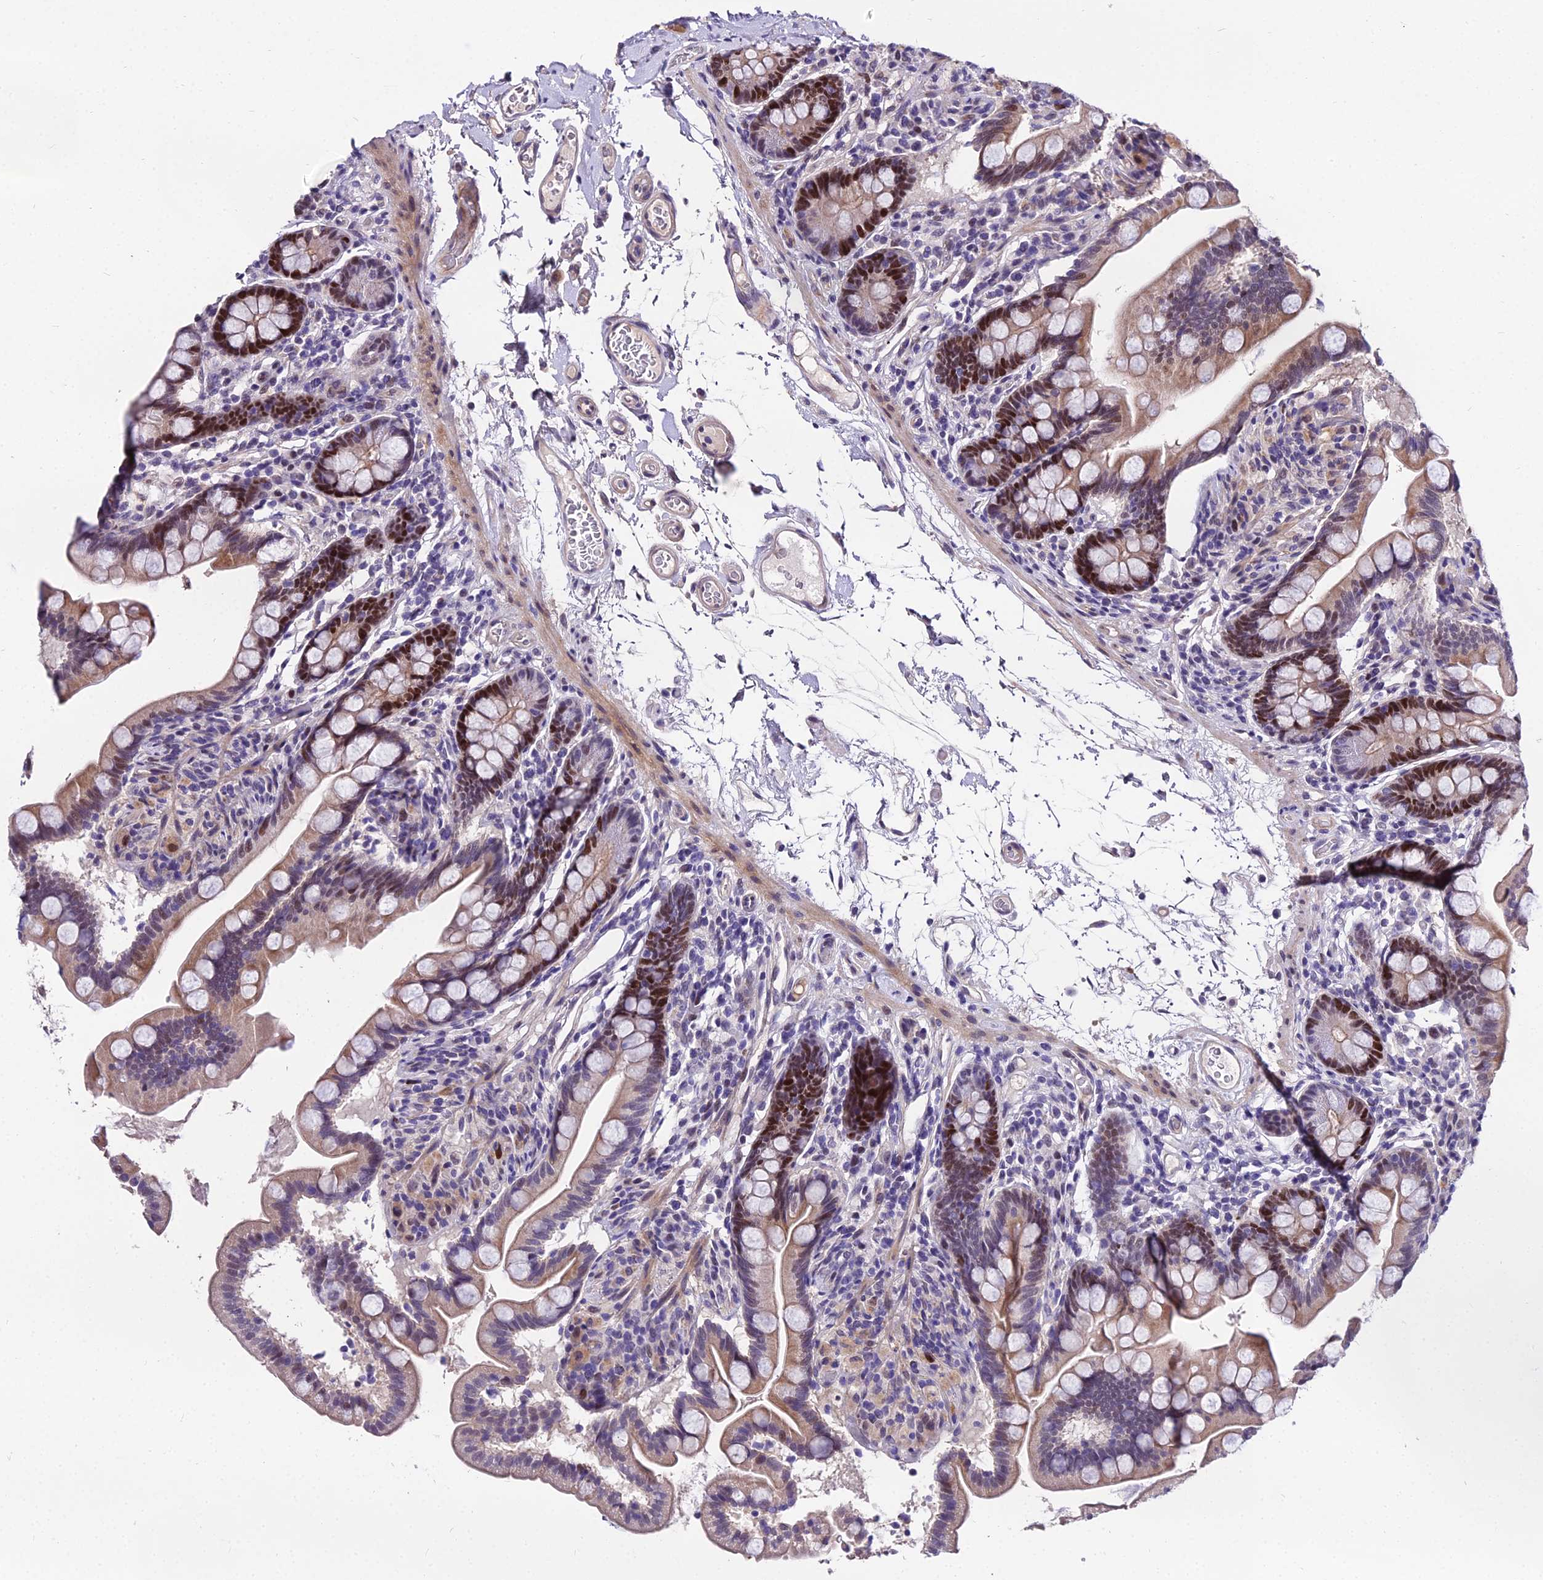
{"staining": {"intensity": "strong", "quantity": "25%-75%", "location": "cytoplasmic/membranous,nuclear"}, "tissue": "small intestine", "cell_type": "Glandular cells", "image_type": "normal", "snomed": [{"axis": "morphology", "description": "Normal tissue, NOS"}, {"axis": "topography", "description": "Small intestine"}], "caption": "Immunohistochemical staining of normal small intestine exhibits 25%-75% levels of strong cytoplasmic/membranous,nuclear protein positivity in about 25%-75% of glandular cells. The staining is performed using DAB brown chromogen to label protein expression. The nuclei are counter-stained blue using hematoxylin.", "gene": "TRIML2", "patient": {"sex": "female", "age": 64}}